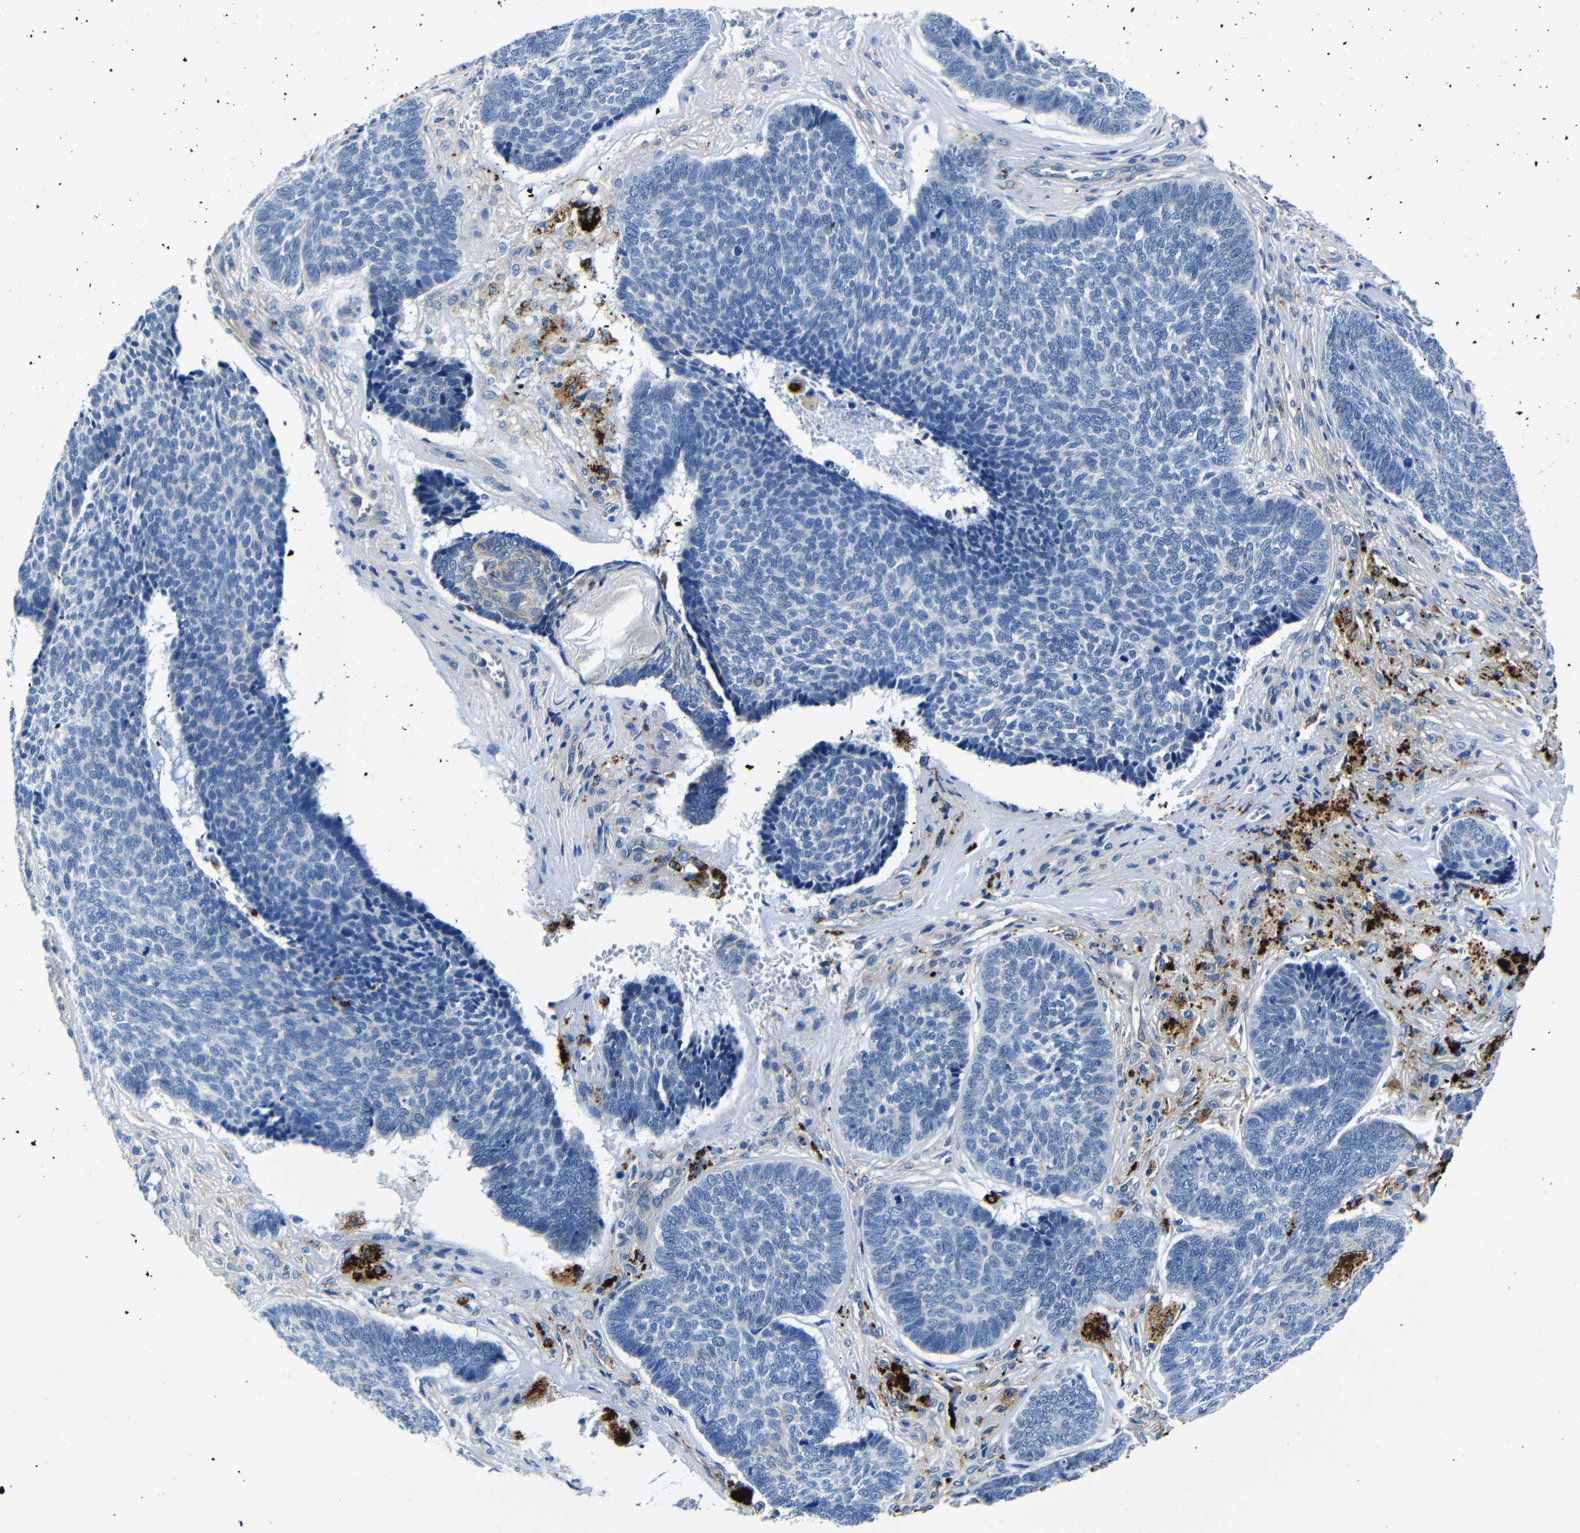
{"staining": {"intensity": "negative", "quantity": "none", "location": "none"}, "tissue": "skin cancer", "cell_type": "Tumor cells", "image_type": "cancer", "snomed": [{"axis": "morphology", "description": "Basal cell carcinoma"}, {"axis": "topography", "description": "Skin"}], "caption": "This is a image of immunohistochemistry staining of skin cancer, which shows no expression in tumor cells.", "gene": "GIMAP2", "patient": {"sex": "male", "age": 84}}